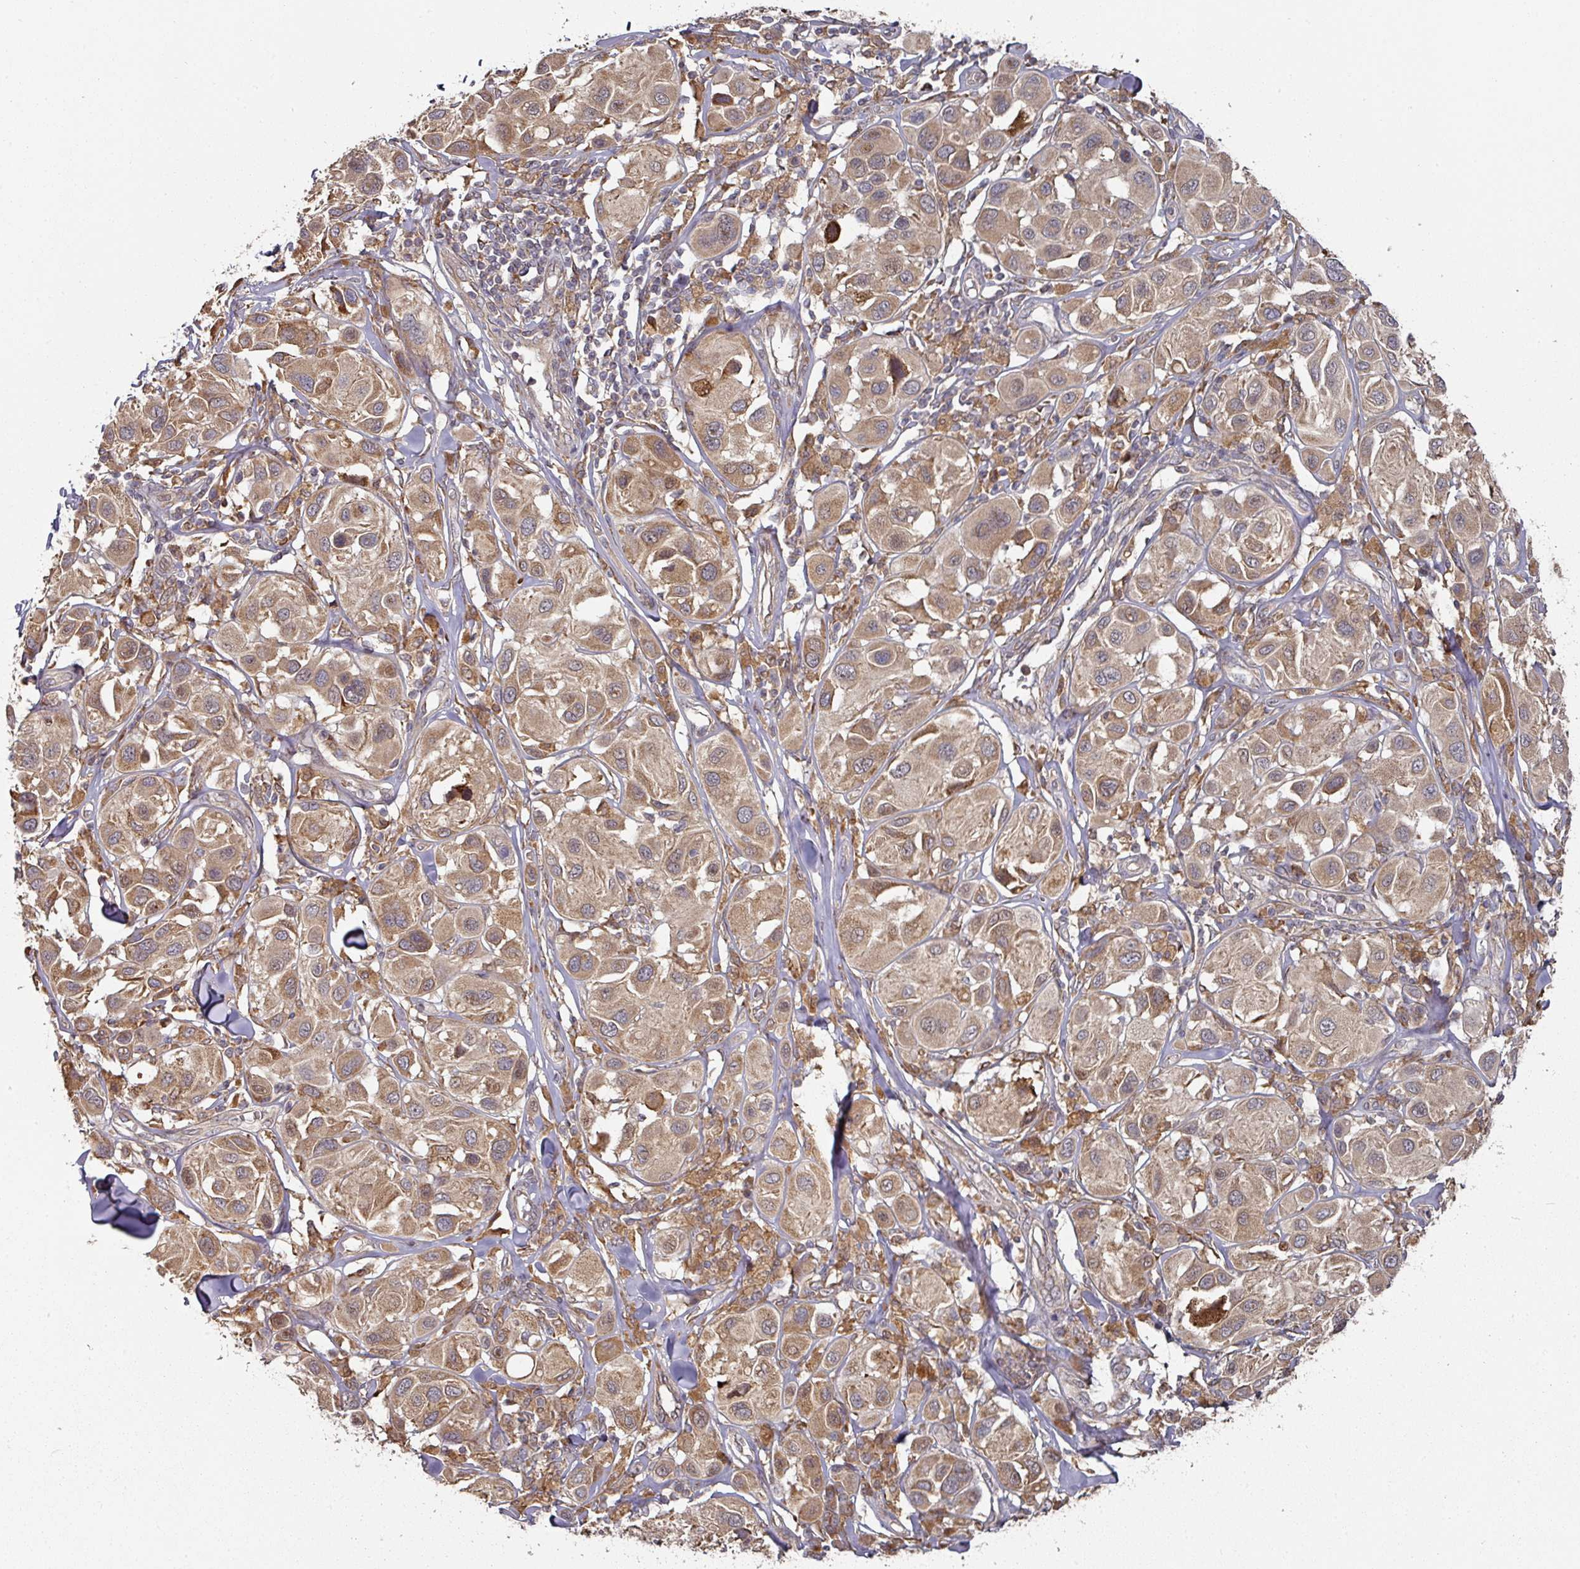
{"staining": {"intensity": "moderate", "quantity": ">75%", "location": "cytoplasmic/membranous"}, "tissue": "melanoma", "cell_type": "Tumor cells", "image_type": "cancer", "snomed": [{"axis": "morphology", "description": "Malignant melanoma, Metastatic site"}, {"axis": "topography", "description": "Skin"}], "caption": "Approximately >75% of tumor cells in human malignant melanoma (metastatic site) exhibit moderate cytoplasmic/membranous protein expression as visualized by brown immunohistochemical staining.", "gene": "CEP95", "patient": {"sex": "male", "age": 41}}